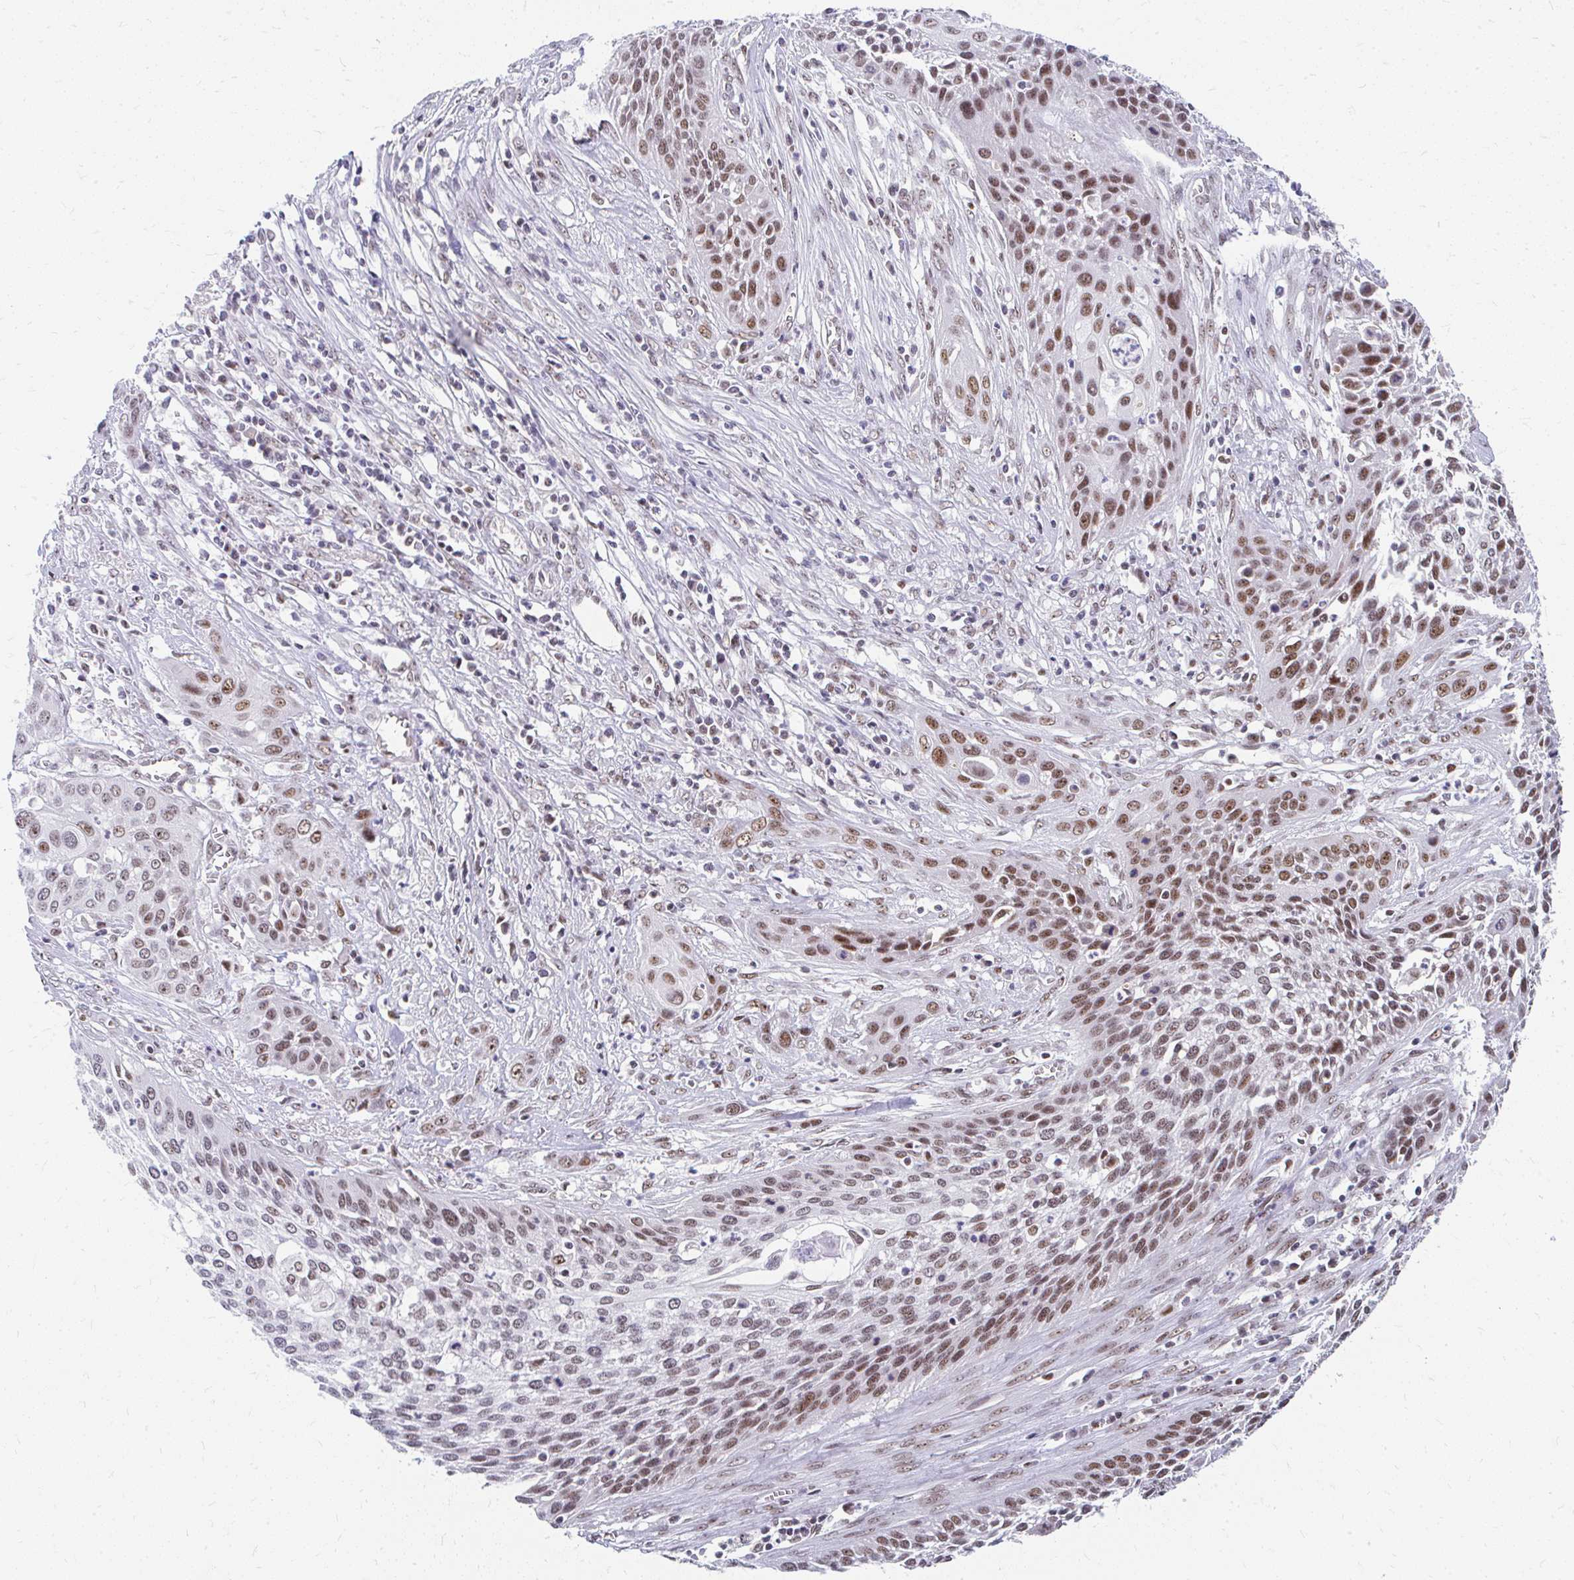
{"staining": {"intensity": "moderate", "quantity": "25%-75%", "location": "nuclear"}, "tissue": "cervical cancer", "cell_type": "Tumor cells", "image_type": "cancer", "snomed": [{"axis": "morphology", "description": "Squamous cell carcinoma, NOS"}, {"axis": "topography", "description": "Cervix"}], "caption": "The photomicrograph exhibits staining of cervical squamous cell carcinoma, revealing moderate nuclear protein positivity (brown color) within tumor cells.", "gene": "GTF2H1", "patient": {"sex": "female", "age": 34}}